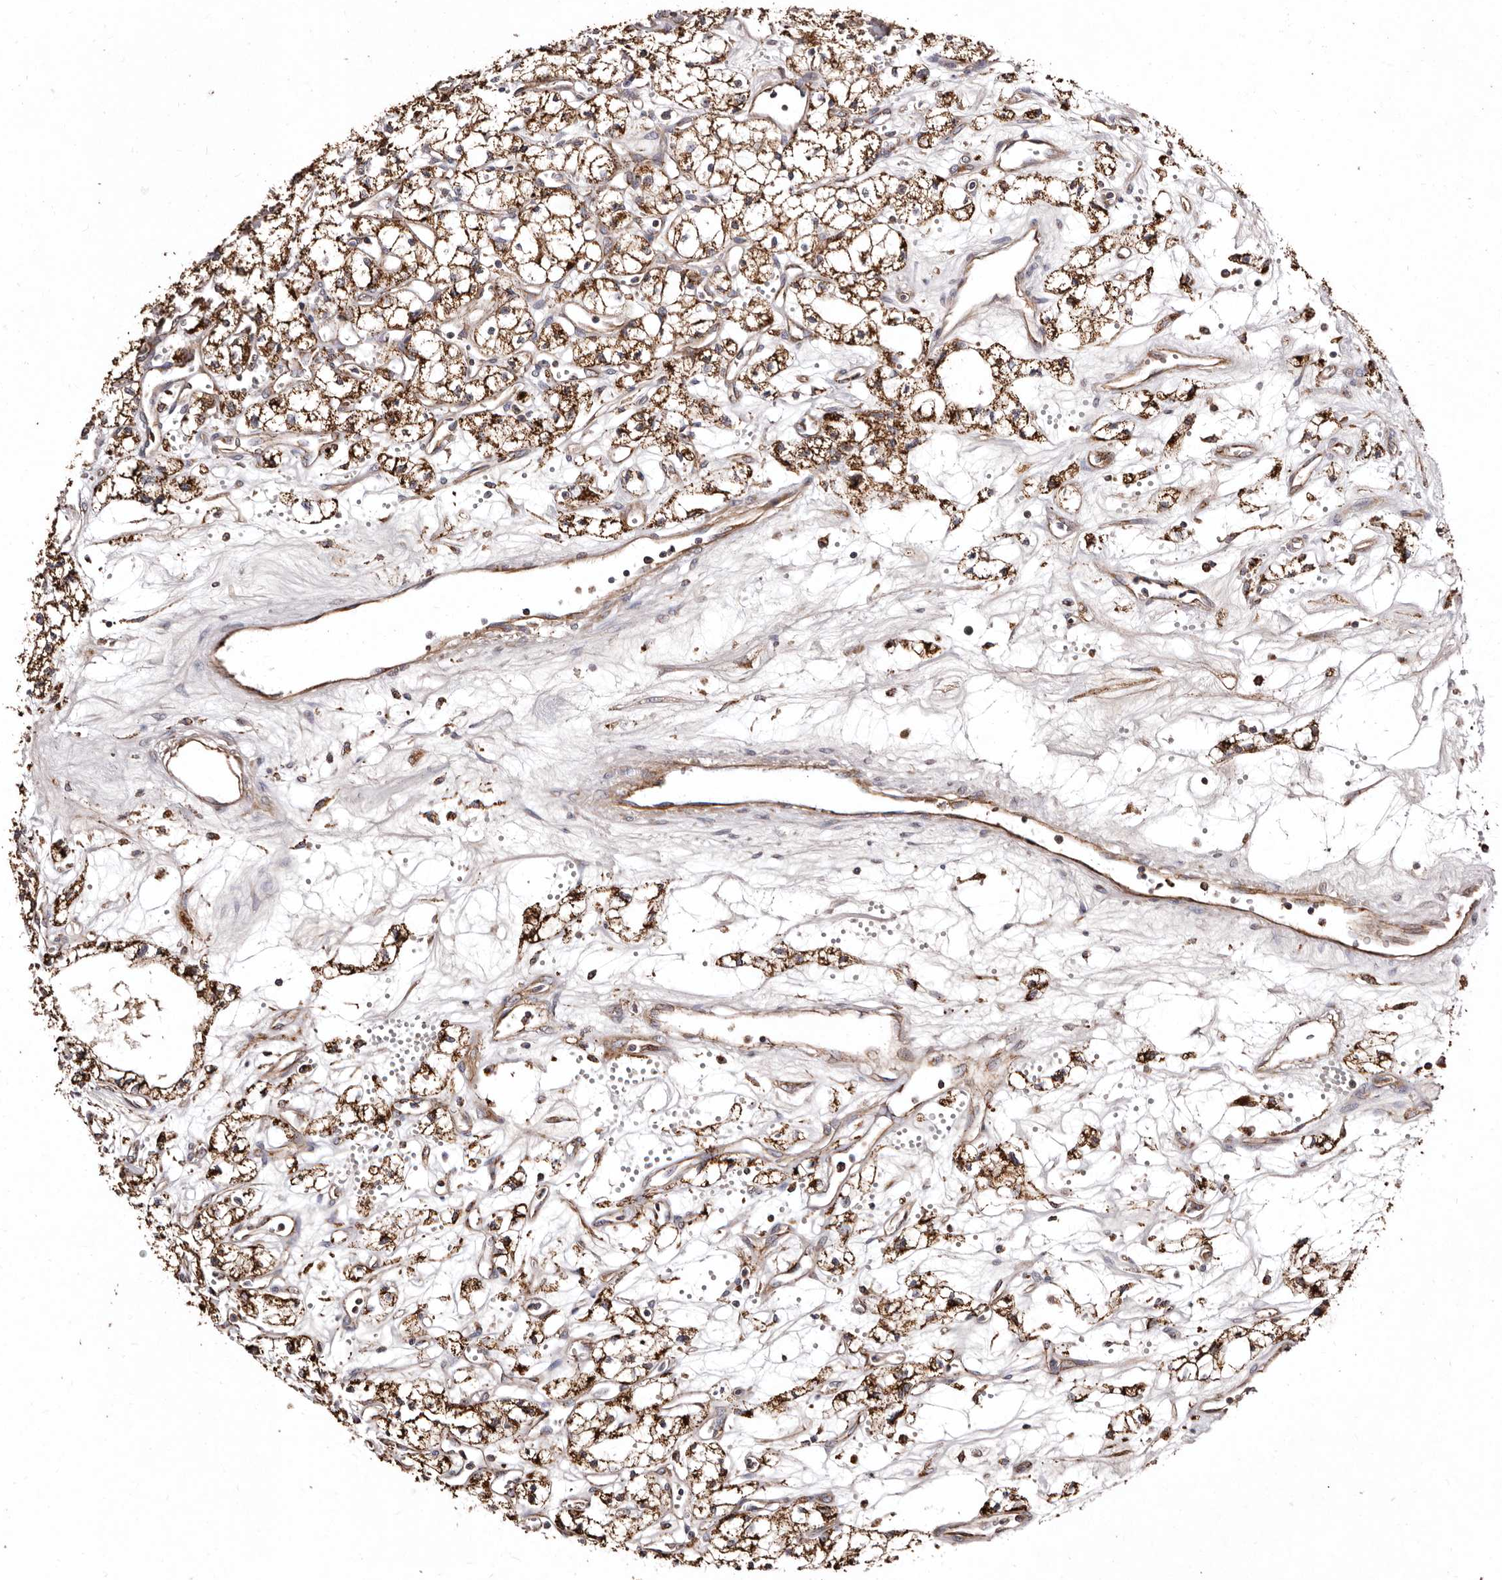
{"staining": {"intensity": "moderate", "quantity": ">75%", "location": "cytoplasmic/membranous"}, "tissue": "renal cancer", "cell_type": "Tumor cells", "image_type": "cancer", "snomed": [{"axis": "morphology", "description": "Adenocarcinoma, NOS"}, {"axis": "topography", "description": "Kidney"}], "caption": "Protein expression by immunohistochemistry (IHC) reveals moderate cytoplasmic/membranous expression in approximately >75% of tumor cells in renal cancer (adenocarcinoma). The staining was performed using DAB (3,3'-diaminobenzidine) to visualize the protein expression in brown, while the nuclei were stained in blue with hematoxylin (Magnification: 20x).", "gene": "LUZP1", "patient": {"sex": "male", "age": 59}}